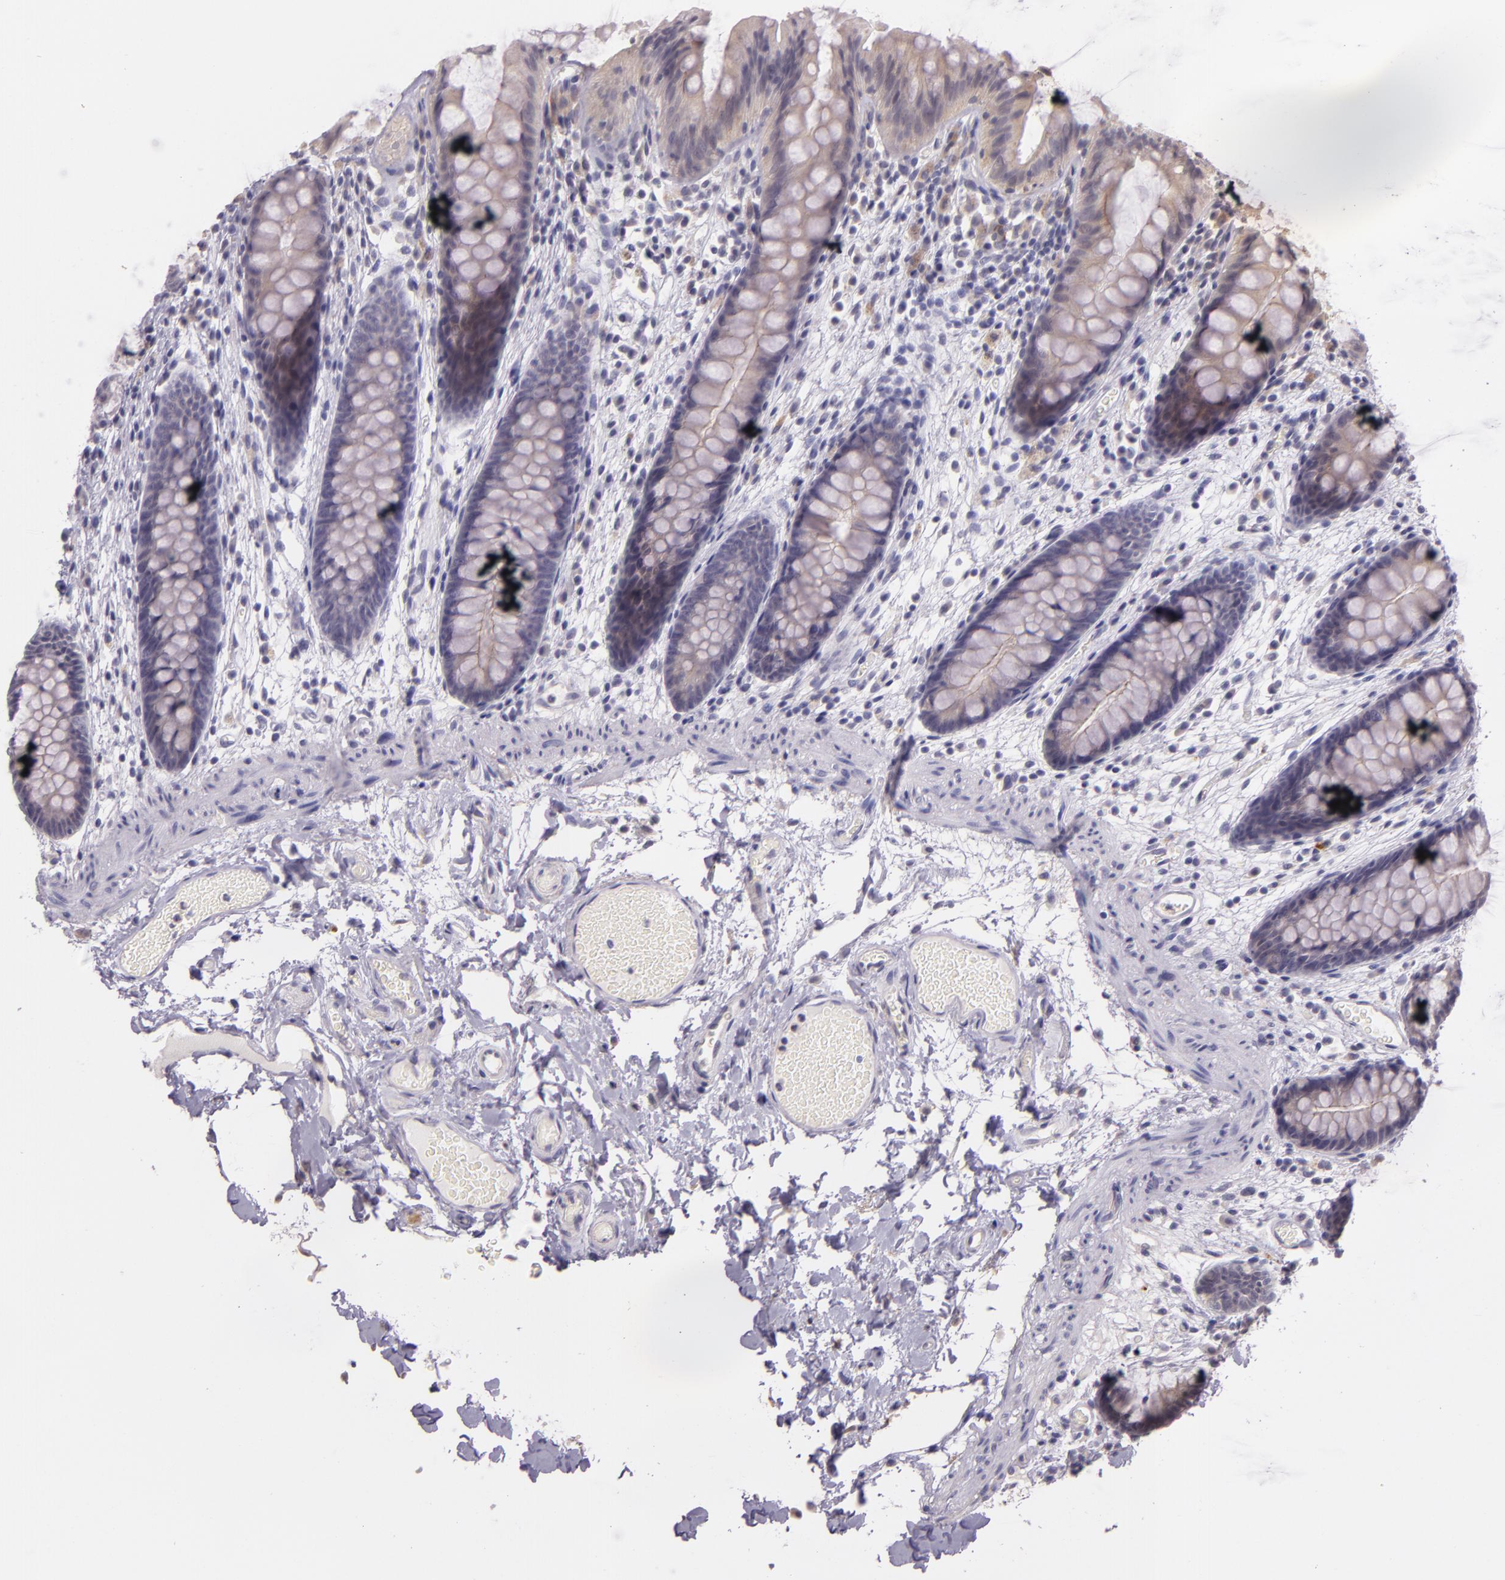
{"staining": {"intensity": "negative", "quantity": "none", "location": "none"}, "tissue": "colon", "cell_type": "Endothelial cells", "image_type": "normal", "snomed": [{"axis": "morphology", "description": "Normal tissue, NOS"}, {"axis": "topography", "description": "Smooth muscle"}, {"axis": "topography", "description": "Colon"}], "caption": "An immunohistochemistry (IHC) micrograph of normal colon is shown. There is no staining in endothelial cells of colon.", "gene": "ARMH4", "patient": {"sex": "male", "age": 67}}